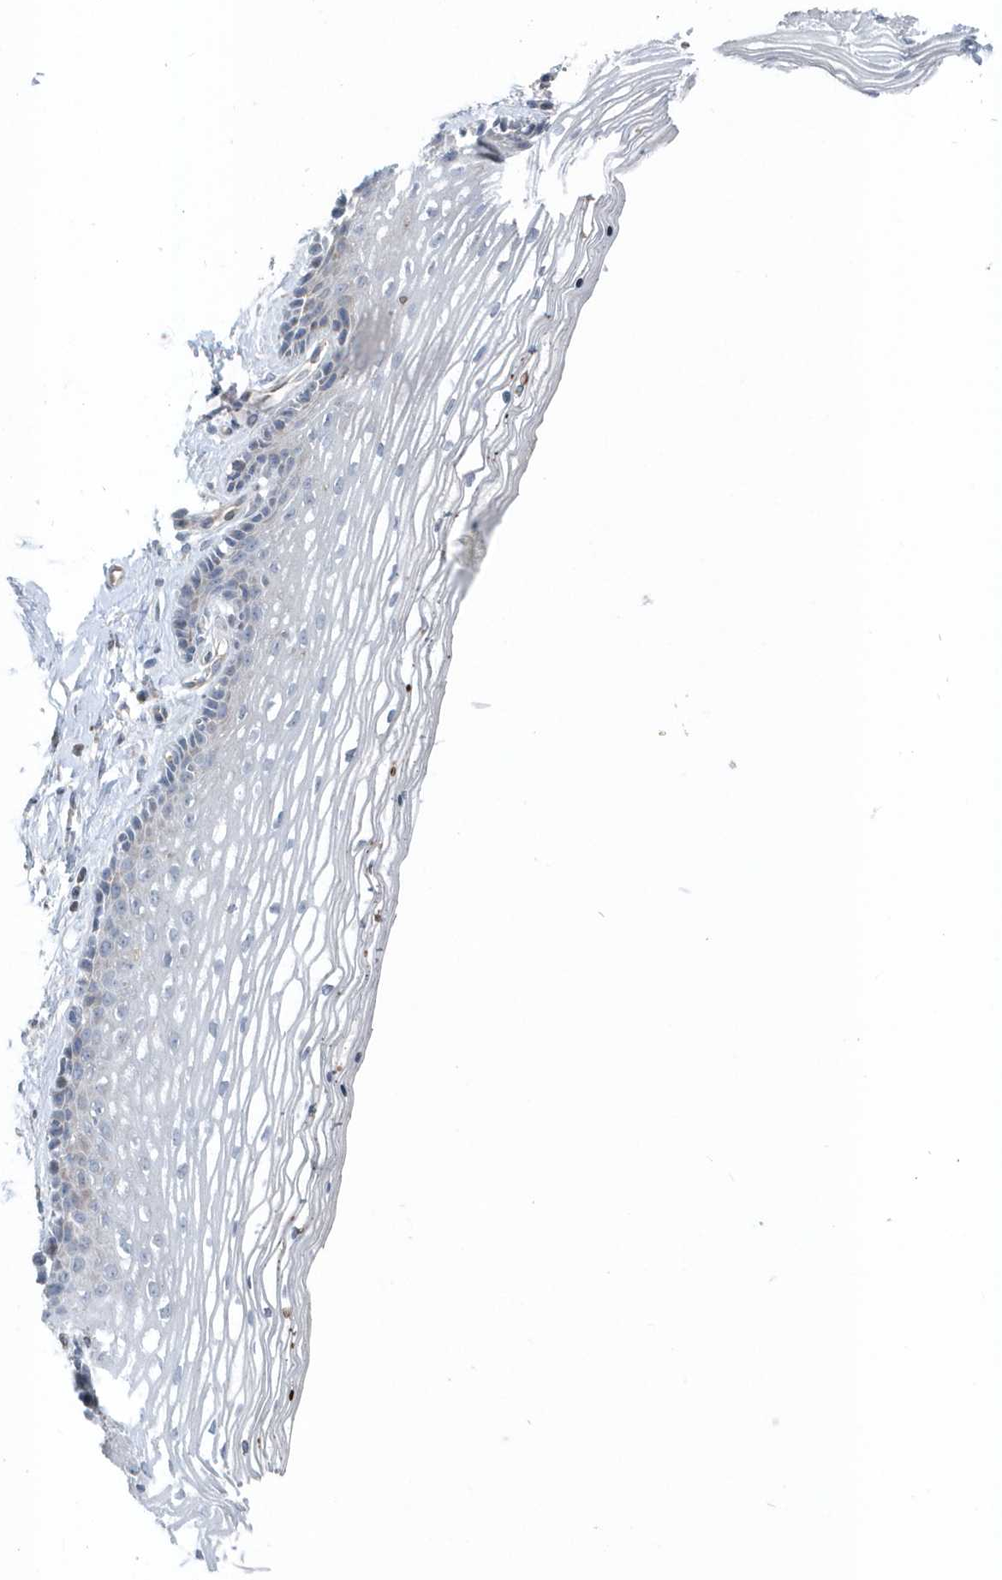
{"staining": {"intensity": "weak", "quantity": "<25%", "location": "cytoplasmic/membranous"}, "tissue": "vagina", "cell_type": "Squamous epithelial cells", "image_type": "normal", "snomed": [{"axis": "morphology", "description": "Normal tissue, NOS"}, {"axis": "topography", "description": "Vagina"}], "caption": "IHC of unremarkable vagina displays no expression in squamous epithelial cells. (Stains: DAB IHC with hematoxylin counter stain, Microscopy: brightfield microscopy at high magnification).", "gene": "MCC", "patient": {"sex": "female", "age": 46}}